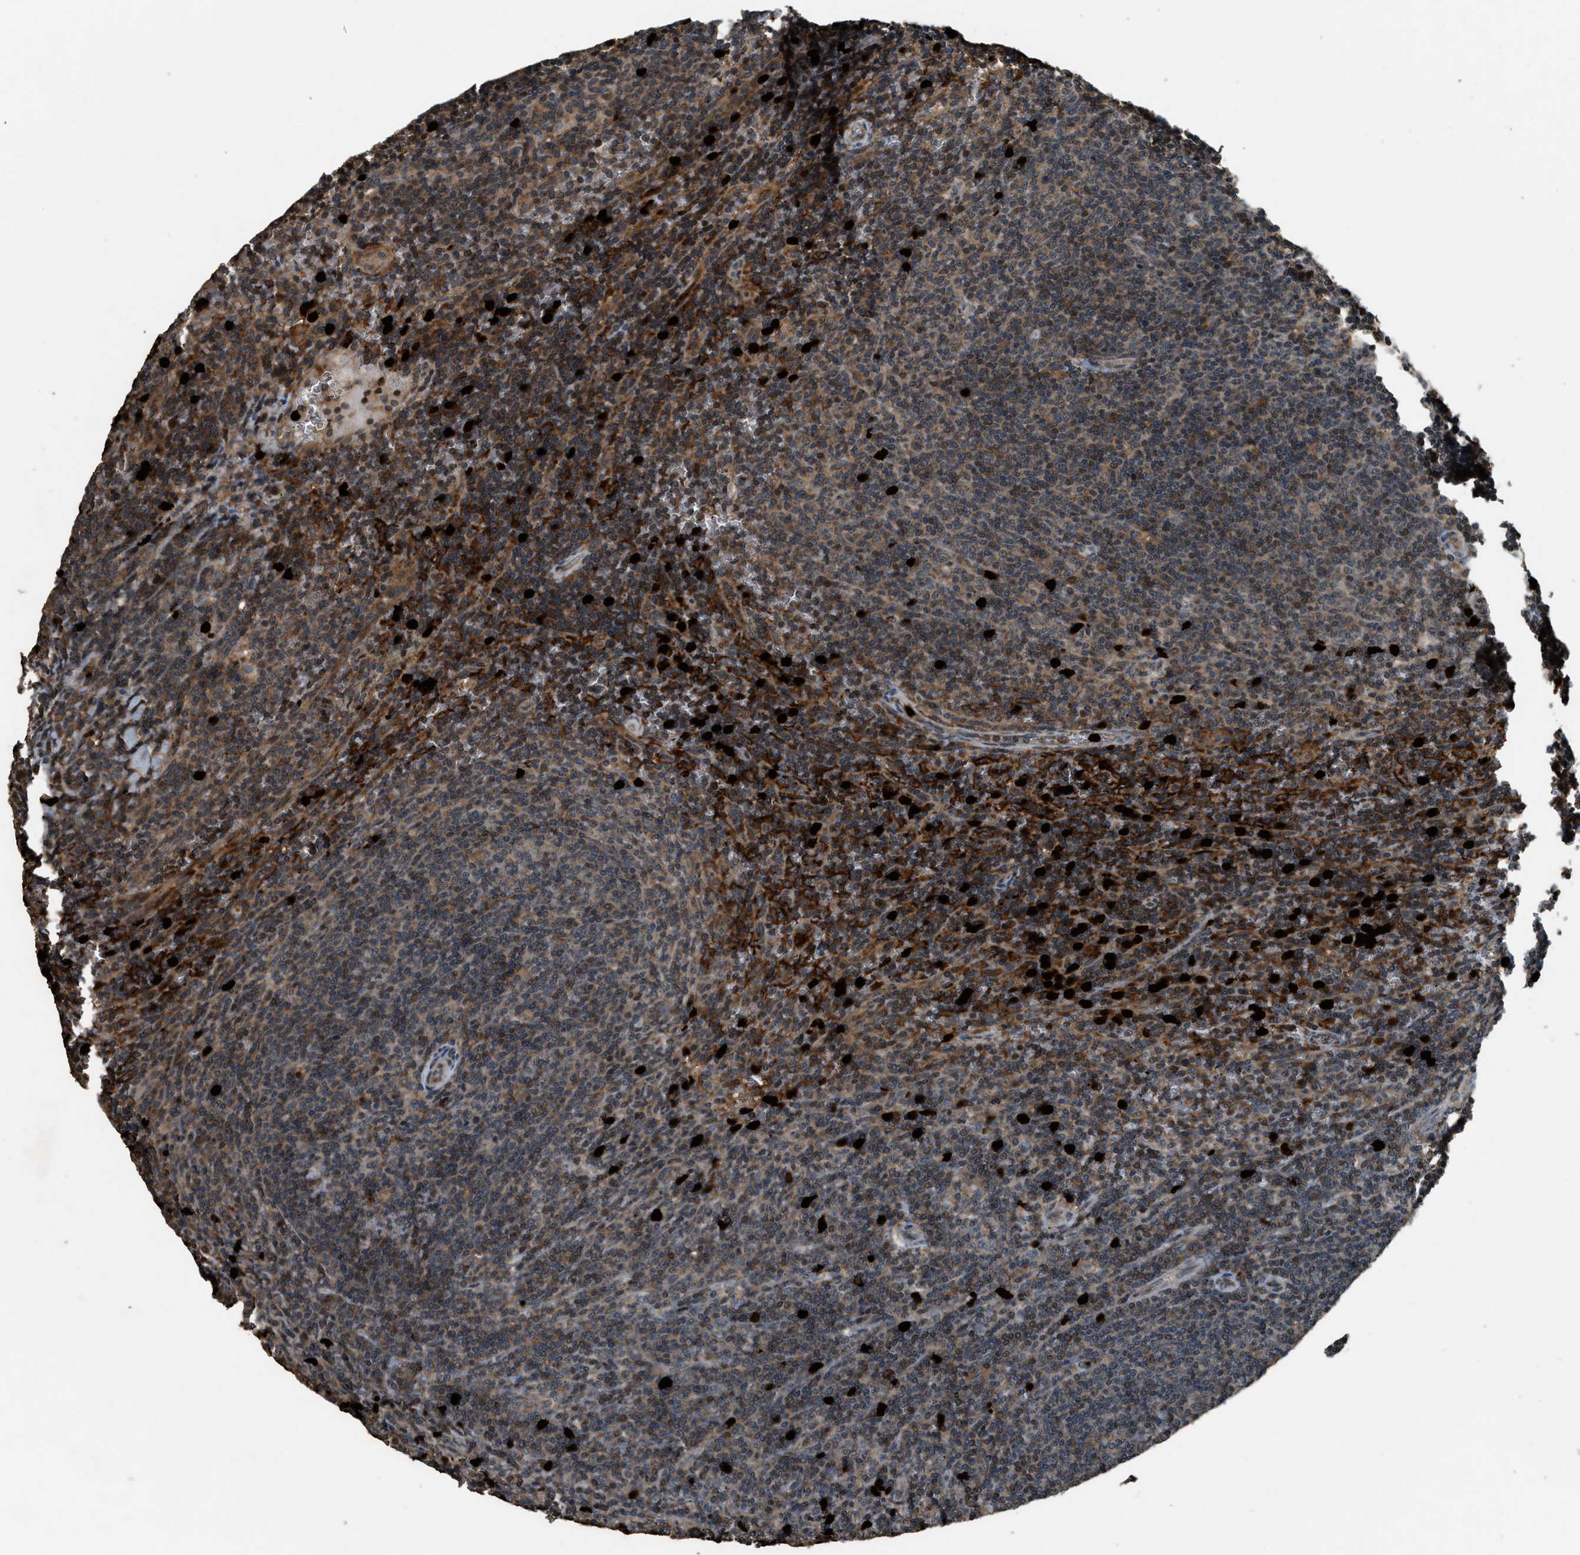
{"staining": {"intensity": "moderate", "quantity": "<25%", "location": "cytoplasmic/membranous"}, "tissue": "lymphoma", "cell_type": "Tumor cells", "image_type": "cancer", "snomed": [{"axis": "morphology", "description": "Malignant lymphoma, non-Hodgkin's type, Low grade"}, {"axis": "topography", "description": "Spleen"}], "caption": "Immunohistochemical staining of human lymphoma shows moderate cytoplasmic/membranous protein positivity in approximately <25% of tumor cells.", "gene": "RNF141", "patient": {"sex": "female", "age": 50}}